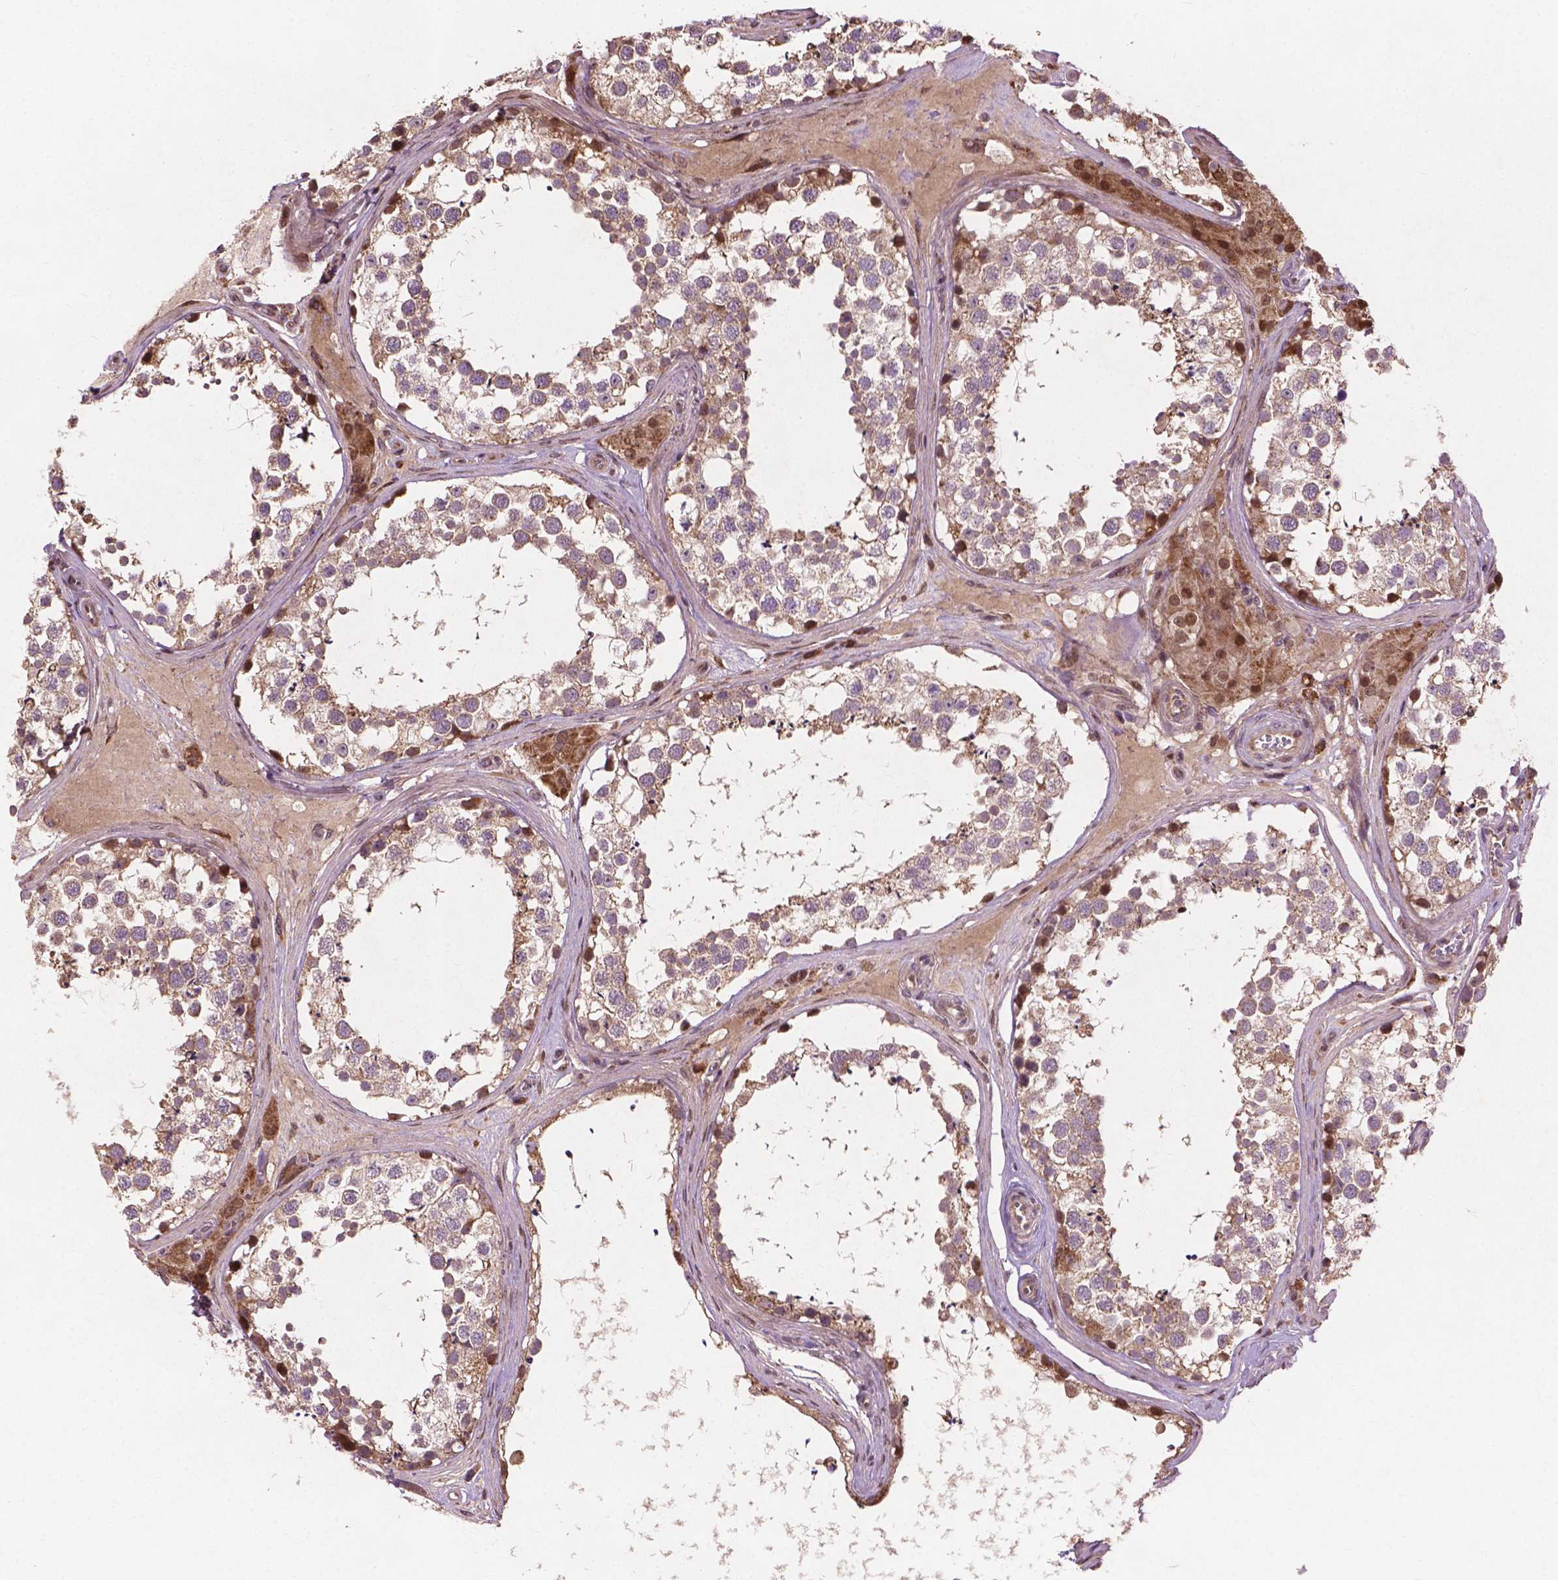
{"staining": {"intensity": "weak", "quantity": "<25%", "location": "nuclear"}, "tissue": "testis", "cell_type": "Cells in seminiferous ducts", "image_type": "normal", "snomed": [{"axis": "morphology", "description": "Normal tissue, NOS"}, {"axis": "morphology", "description": "Seminoma, NOS"}, {"axis": "topography", "description": "Testis"}], "caption": "Immunohistochemistry of unremarkable human testis displays no positivity in cells in seminiferous ducts.", "gene": "B3GALNT2", "patient": {"sex": "male", "age": 65}}